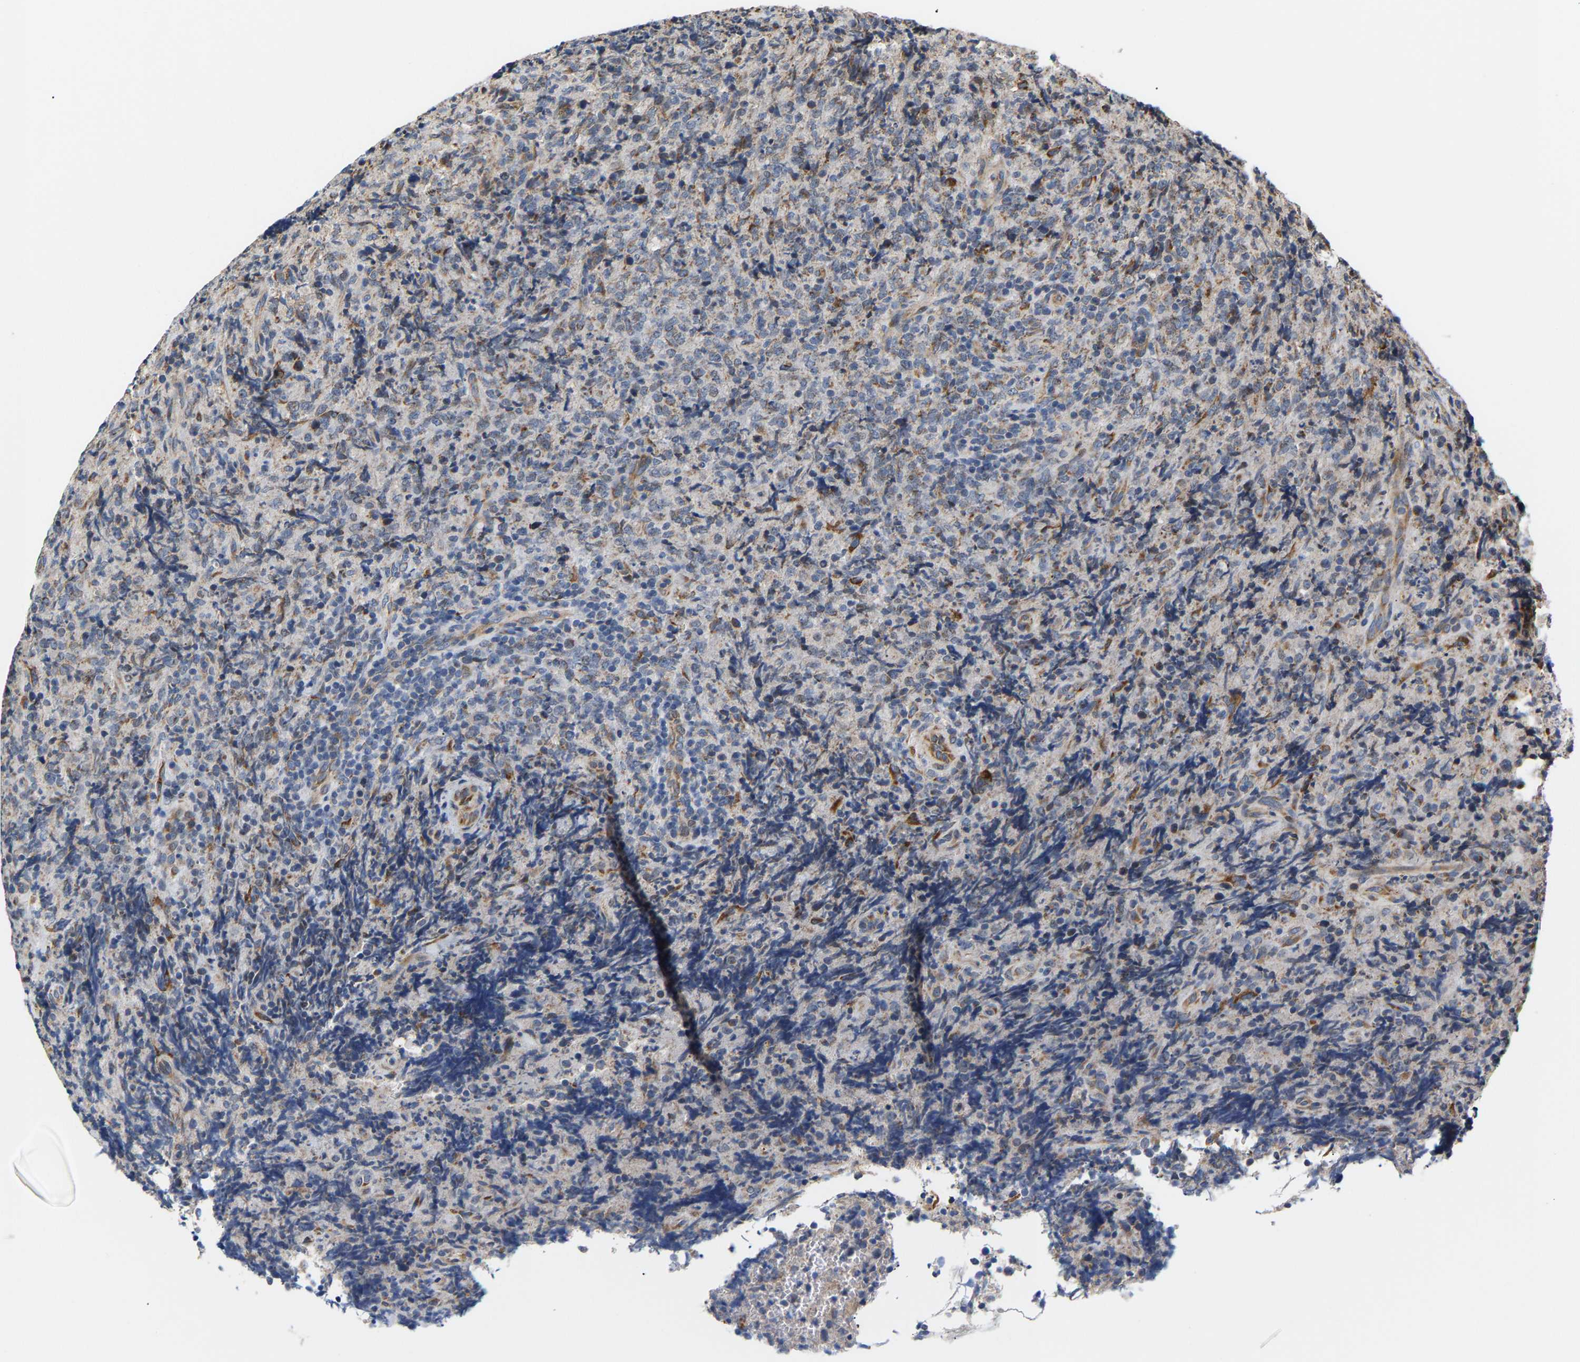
{"staining": {"intensity": "weak", "quantity": "<25%", "location": "cytoplasmic/membranous"}, "tissue": "lymphoma", "cell_type": "Tumor cells", "image_type": "cancer", "snomed": [{"axis": "morphology", "description": "Malignant lymphoma, non-Hodgkin's type, High grade"}, {"axis": "topography", "description": "Tonsil"}], "caption": "Micrograph shows no protein staining in tumor cells of lymphoma tissue.", "gene": "TMEM168", "patient": {"sex": "female", "age": 36}}